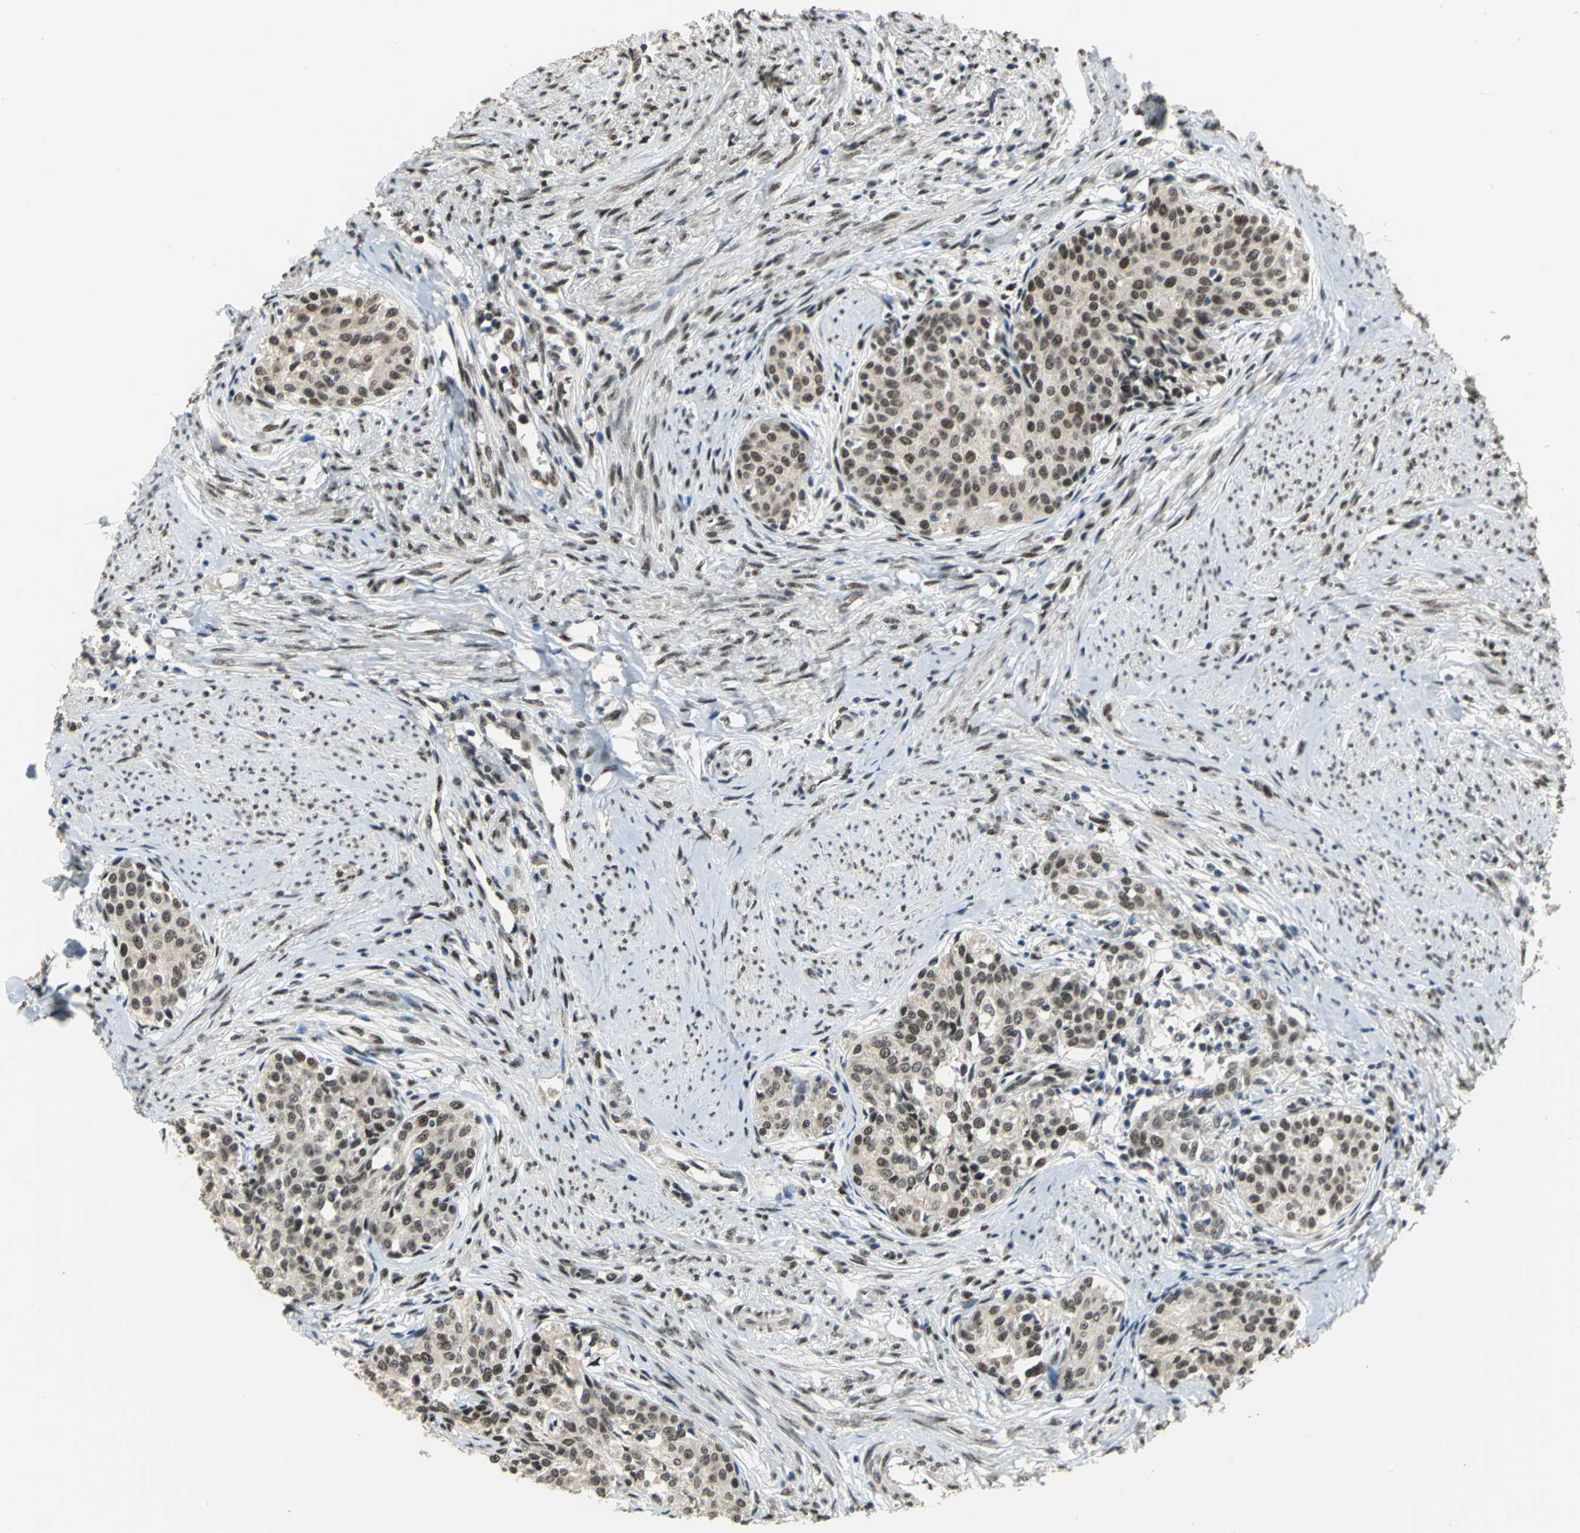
{"staining": {"intensity": "moderate", "quantity": "25%-75%", "location": "nuclear"}, "tissue": "cervical cancer", "cell_type": "Tumor cells", "image_type": "cancer", "snomed": [{"axis": "morphology", "description": "Squamous cell carcinoma, NOS"}, {"axis": "morphology", "description": "Adenocarcinoma, NOS"}, {"axis": "topography", "description": "Cervix"}], "caption": "Tumor cells reveal medium levels of moderate nuclear positivity in approximately 25%-75% of cells in cervical squamous cell carcinoma.", "gene": "ELF2", "patient": {"sex": "female", "age": 52}}